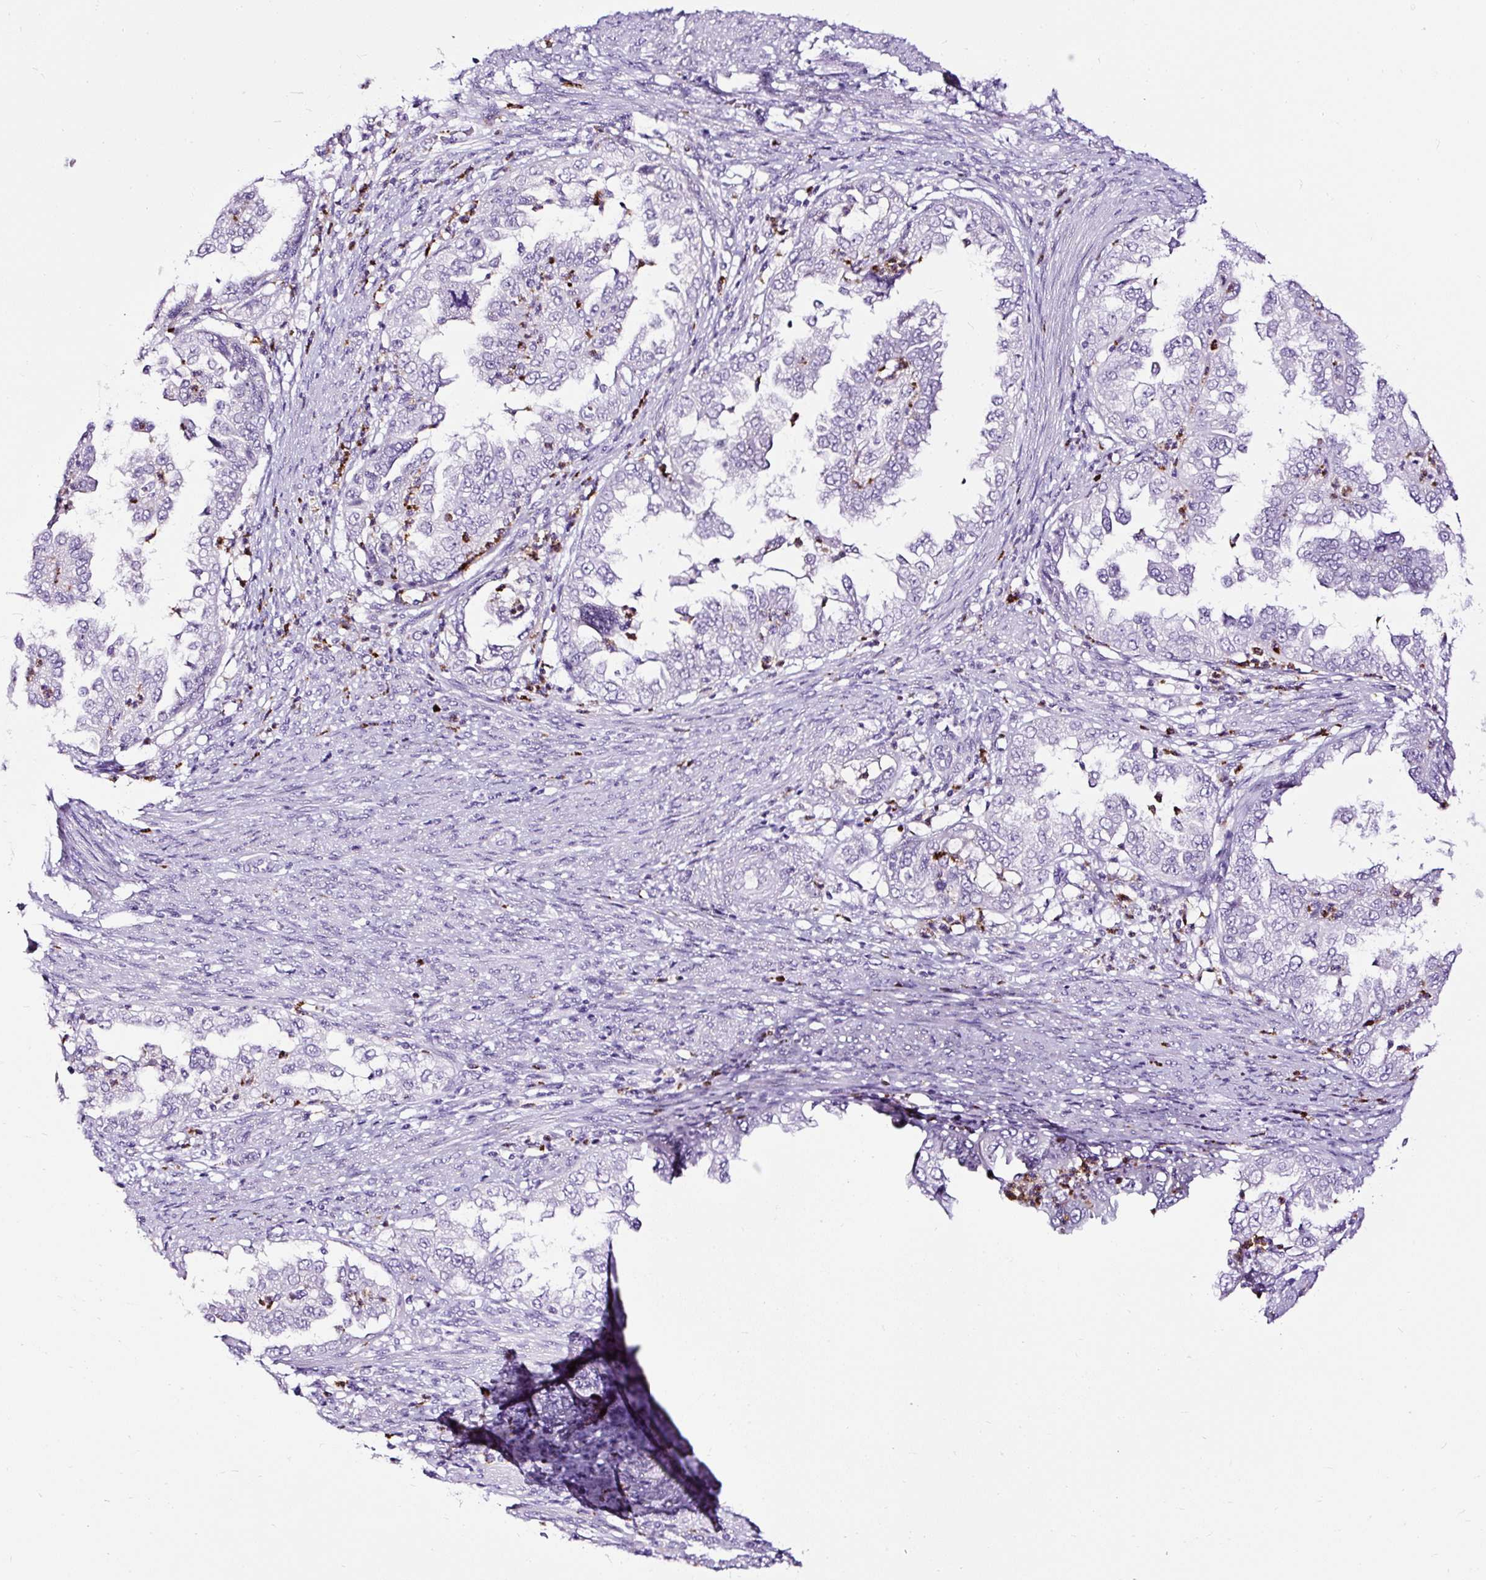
{"staining": {"intensity": "negative", "quantity": "none", "location": "none"}, "tissue": "endometrial cancer", "cell_type": "Tumor cells", "image_type": "cancer", "snomed": [{"axis": "morphology", "description": "Adenocarcinoma, NOS"}, {"axis": "topography", "description": "Endometrium"}], "caption": "Tumor cells show no significant protein staining in endometrial adenocarcinoma.", "gene": "SLC7A8", "patient": {"sex": "female", "age": 85}}